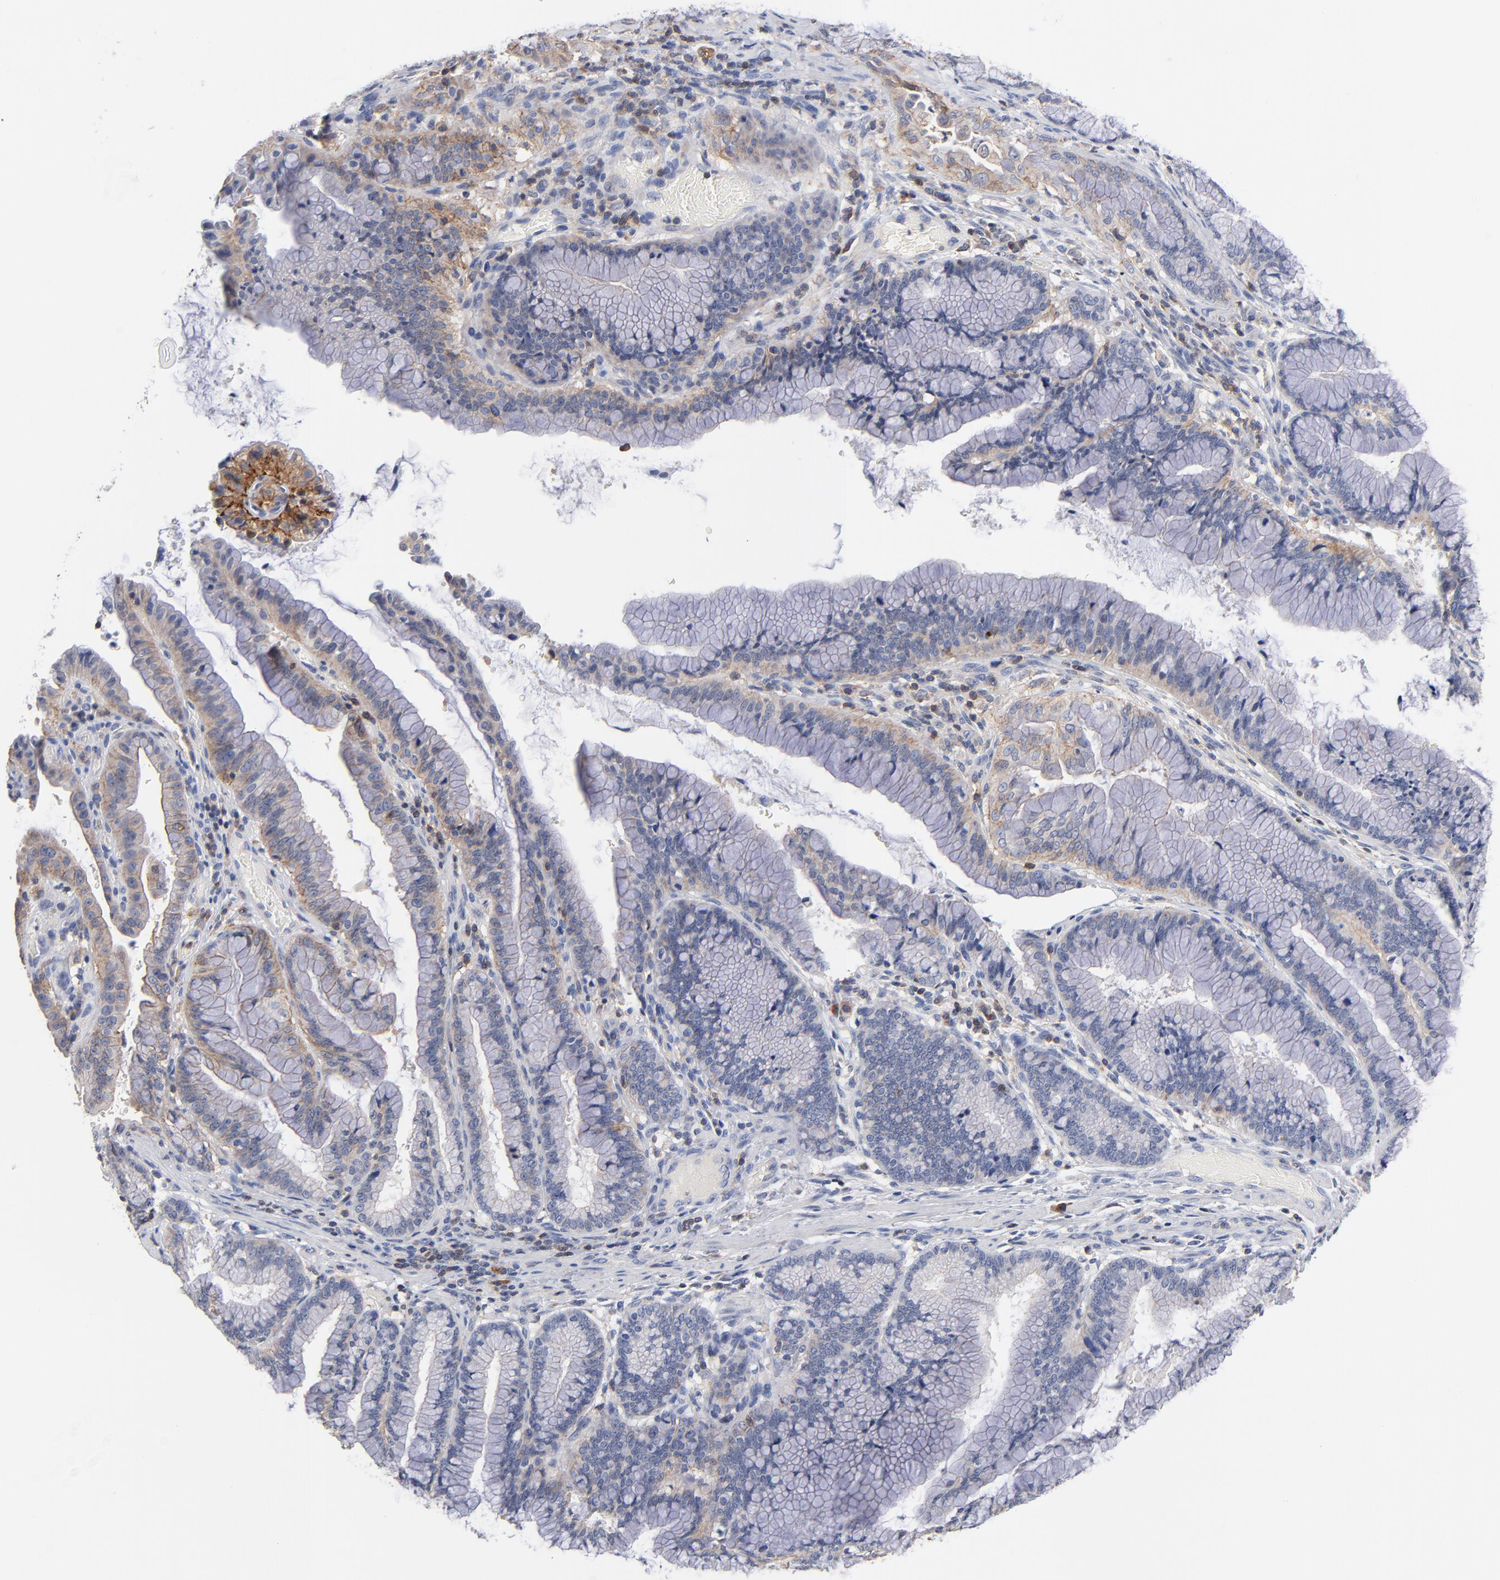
{"staining": {"intensity": "moderate", "quantity": "25%-75%", "location": "cytoplasmic/membranous"}, "tissue": "pancreatic cancer", "cell_type": "Tumor cells", "image_type": "cancer", "snomed": [{"axis": "morphology", "description": "Adenocarcinoma, NOS"}, {"axis": "topography", "description": "Pancreas"}], "caption": "Protein staining shows moderate cytoplasmic/membranous positivity in about 25%-75% of tumor cells in pancreatic cancer (adenocarcinoma).", "gene": "PDLIM2", "patient": {"sex": "female", "age": 64}}